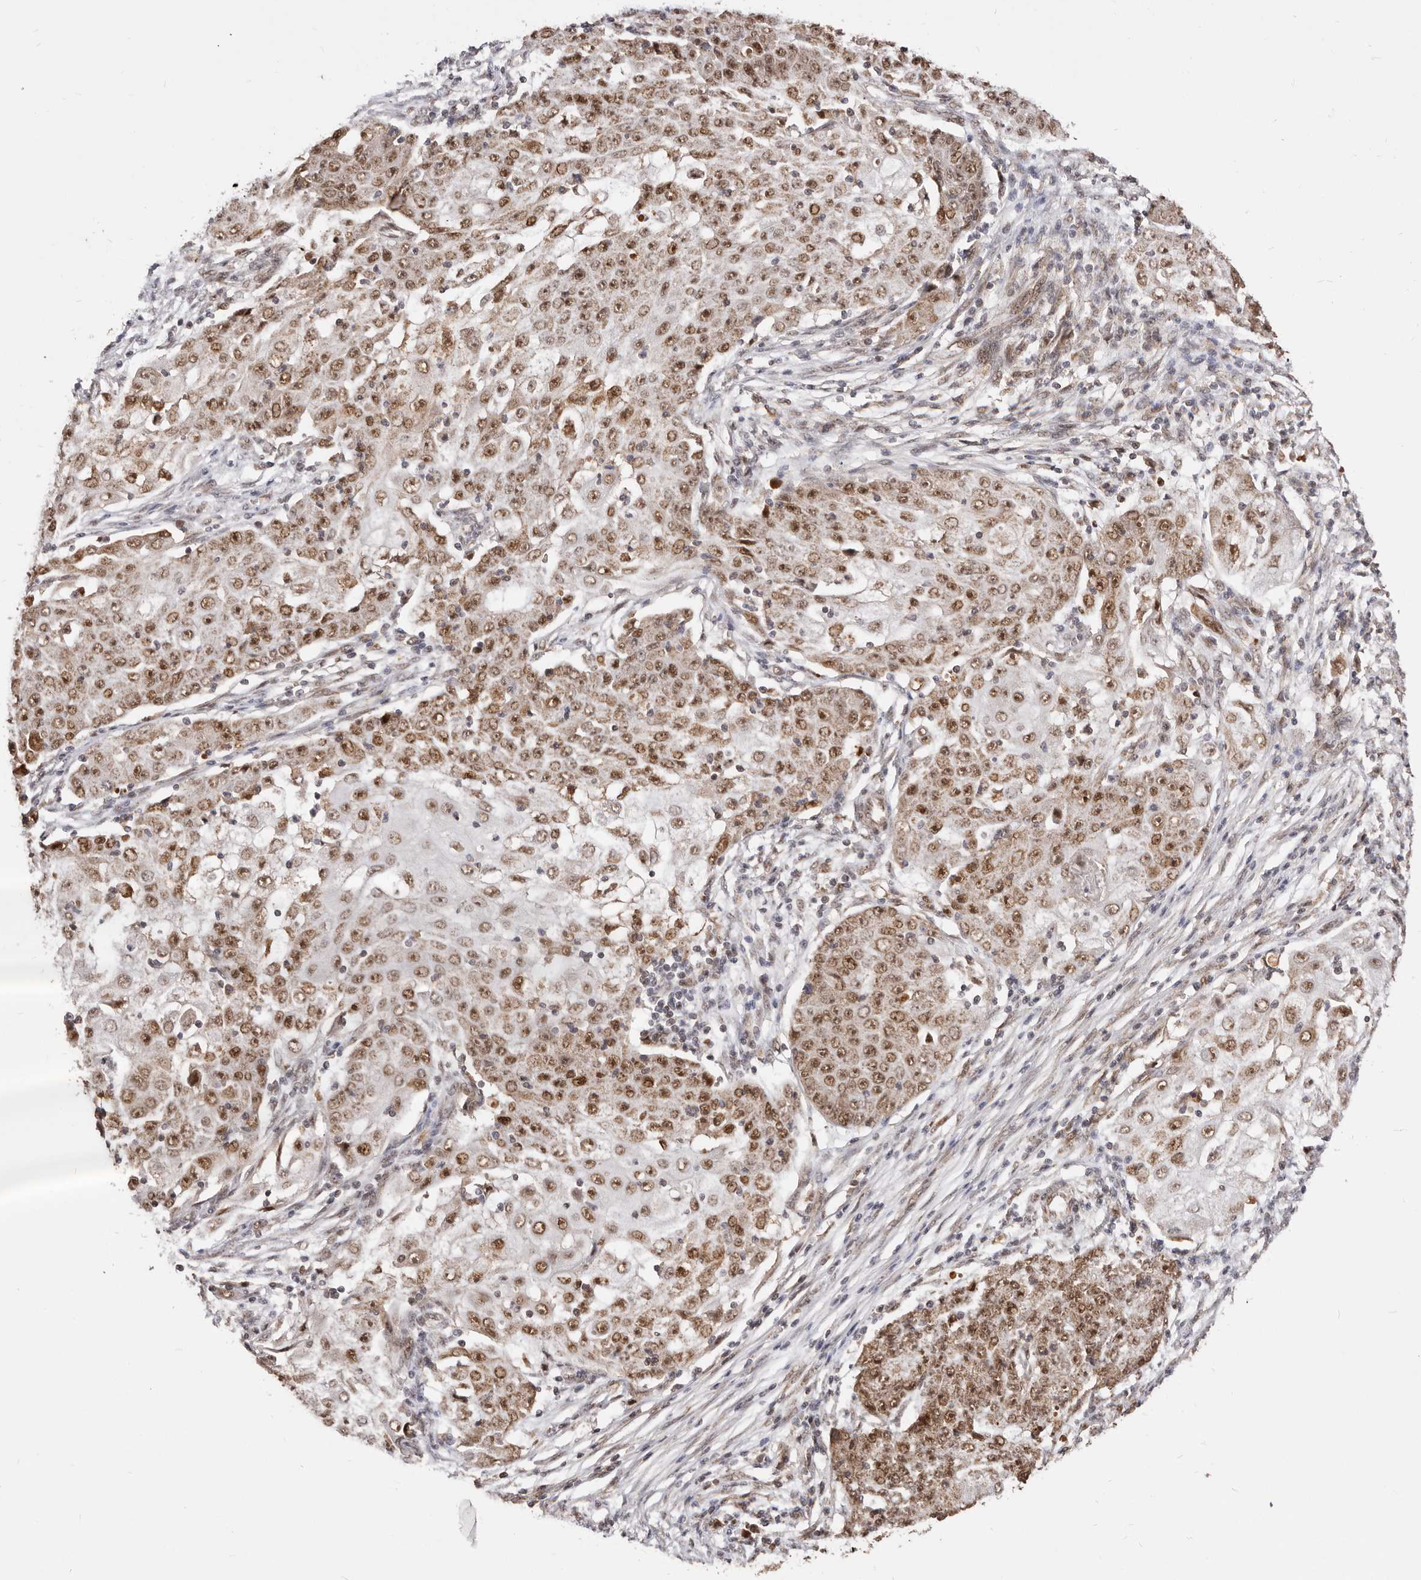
{"staining": {"intensity": "strong", "quantity": ">75%", "location": "nuclear"}, "tissue": "ovarian cancer", "cell_type": "Tumor cells", "image_type": "cancer", "snomed": [{"axis": "morphology", "description": "Carcinoma, endometroid"}, {"axis": "topography", "description": "Ovary"}], "caption": "A high-resolution micrograph shows IHC staining of ovarian endometroid carcinoma, which reveals strong nuclear positivity in about >75% of tumor cells.", "gene": "SEC14L1", "patient": {"sex": "female", "age": 42}}